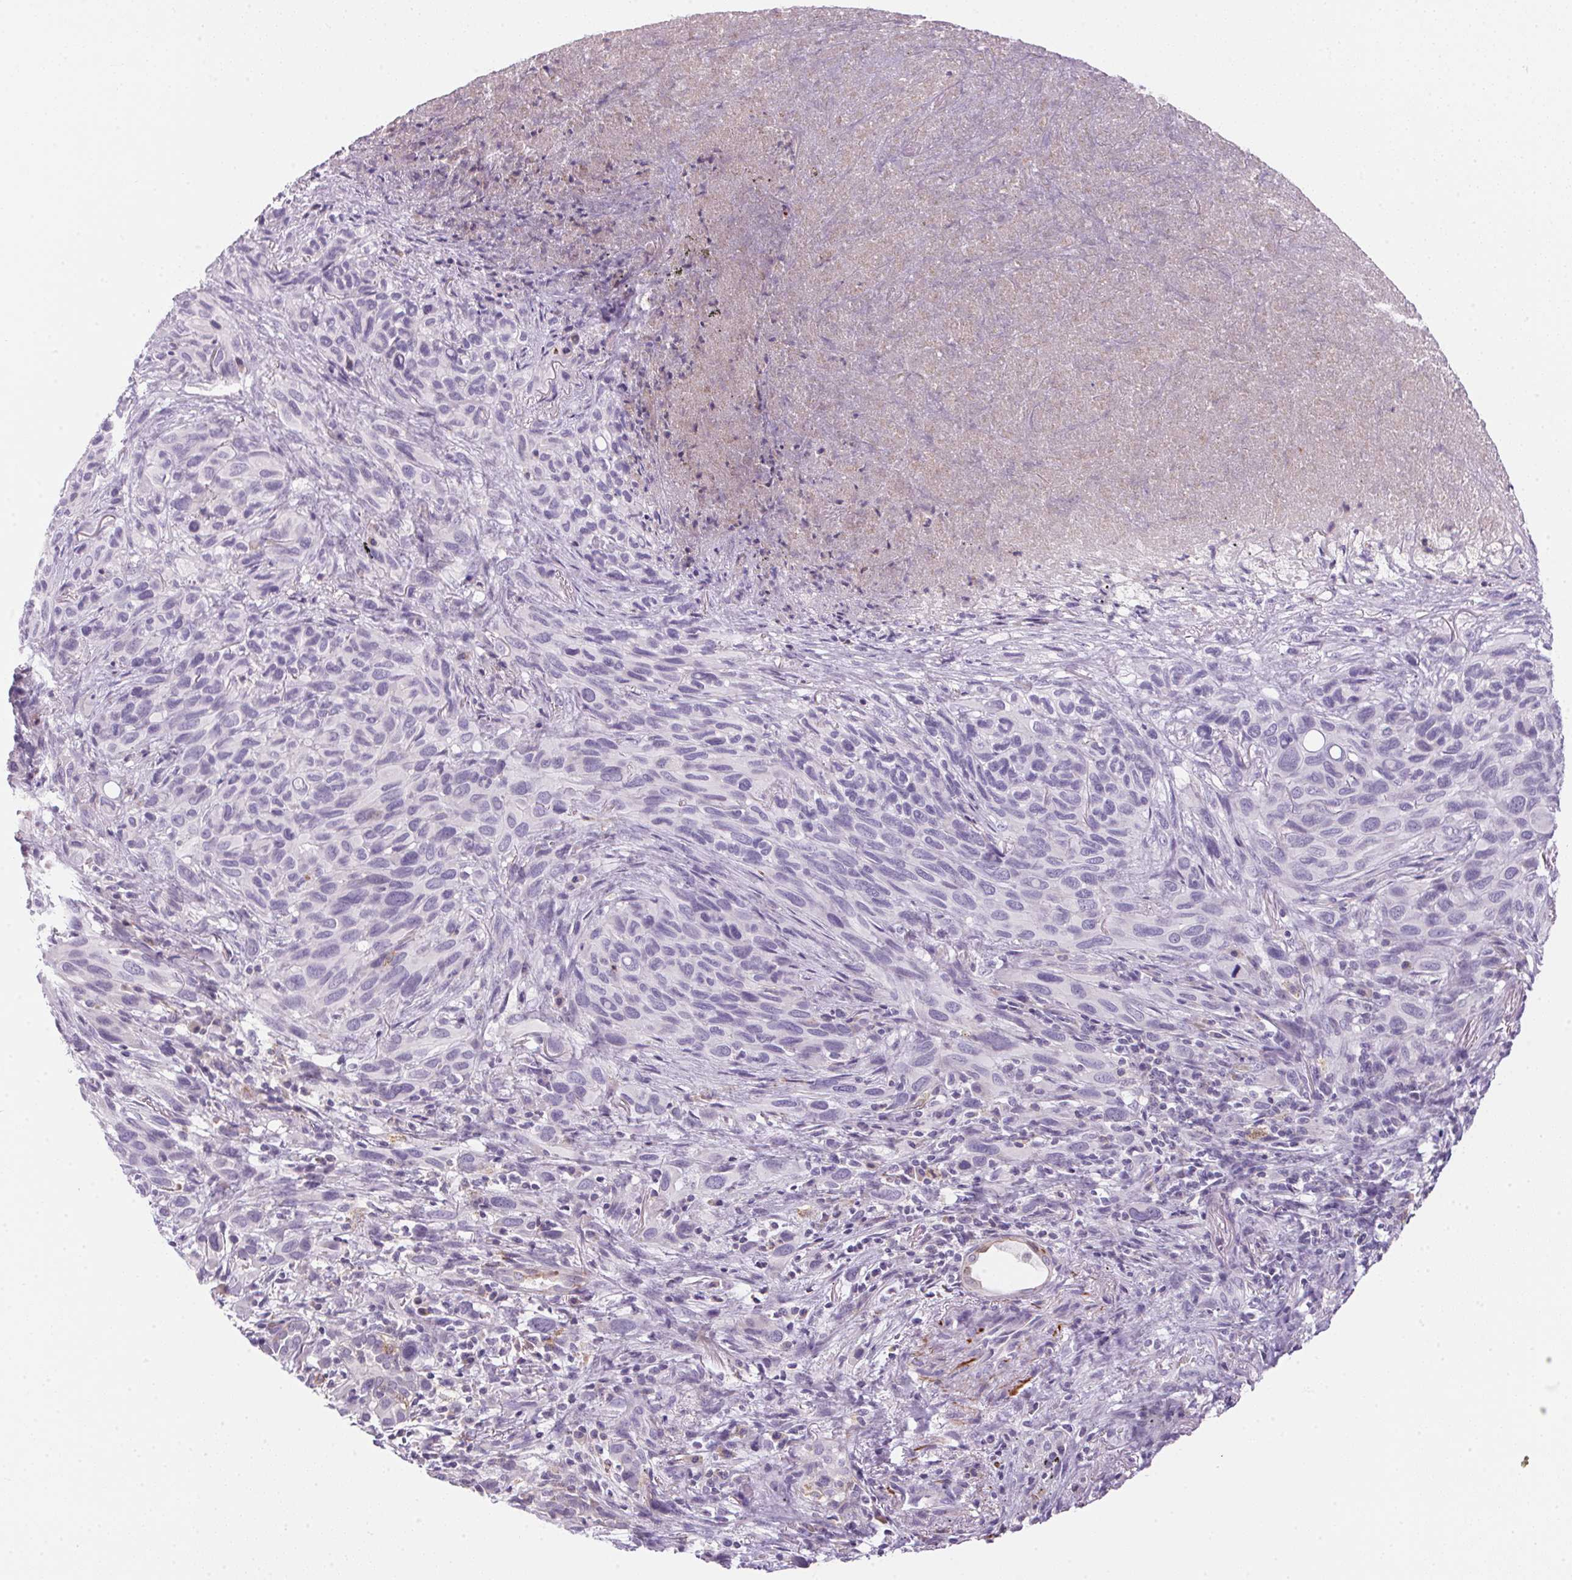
{"staining": {"intensity": "negative", "quantity": "none", "location": "none"}, "tissue": "melanoma", "cell_type": "Tumor cells", "image_type": "cancer", "snomed": [{"axis": "morphology", "description": "Malignant melanoma, Metastatic site"}, {"axis": "topography", "description": "Lung"}], "caption": "Tumor cells show no significant positivity in malignant melanoma (metastatic site). The staining was performed using DAB to visualize the protein expression in brown, while the nuclei were stained in blue with hematoxylin (Magnification: 20x).", "gene": "ECPAS", "patient": {"sex": "male", "age": 48}}